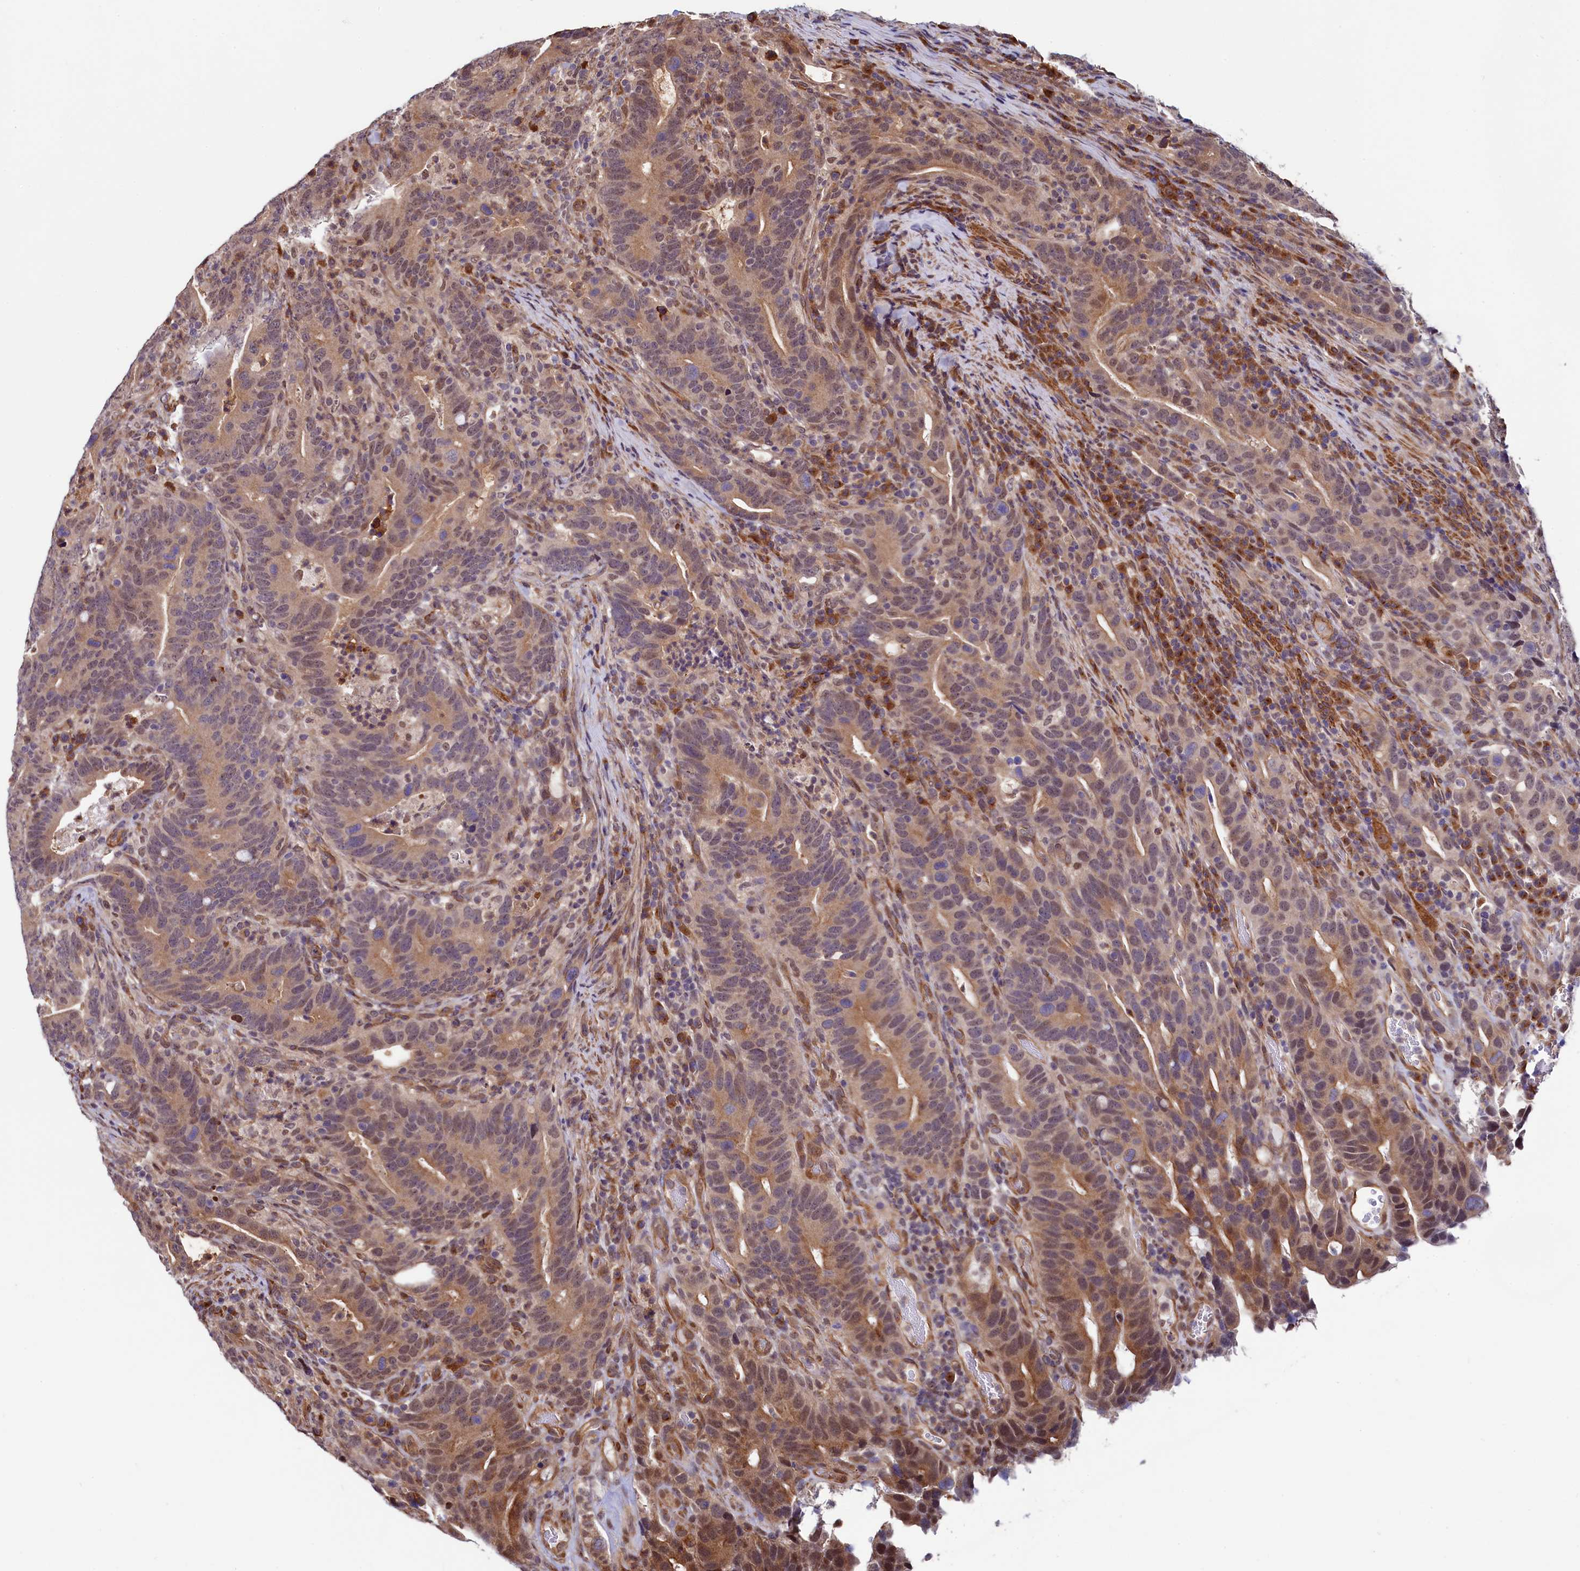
{"staining": {"intensity": "moderate", "quantity": ">75%", "location": "cytoplasmic/membranous,nuclear"}, "tissue": "colorectal cancer", "cell_type": "Tumor cells", "image_type": "cancer", "snomed": [{"axis": "morphology", "description": "Adenocarcinoma, NOS"}, {"axis": "topography", "description": "Colon"}], "caption": "A micrograph showing moderate cytoplasmic/membranous and nuclear staining in approximately >75% of tumor cells in colorectal cancer, as visualized by brown immunohistochemical staining.", "gene": "LEO1", "patient": {"sex": "female", "age": 66}}